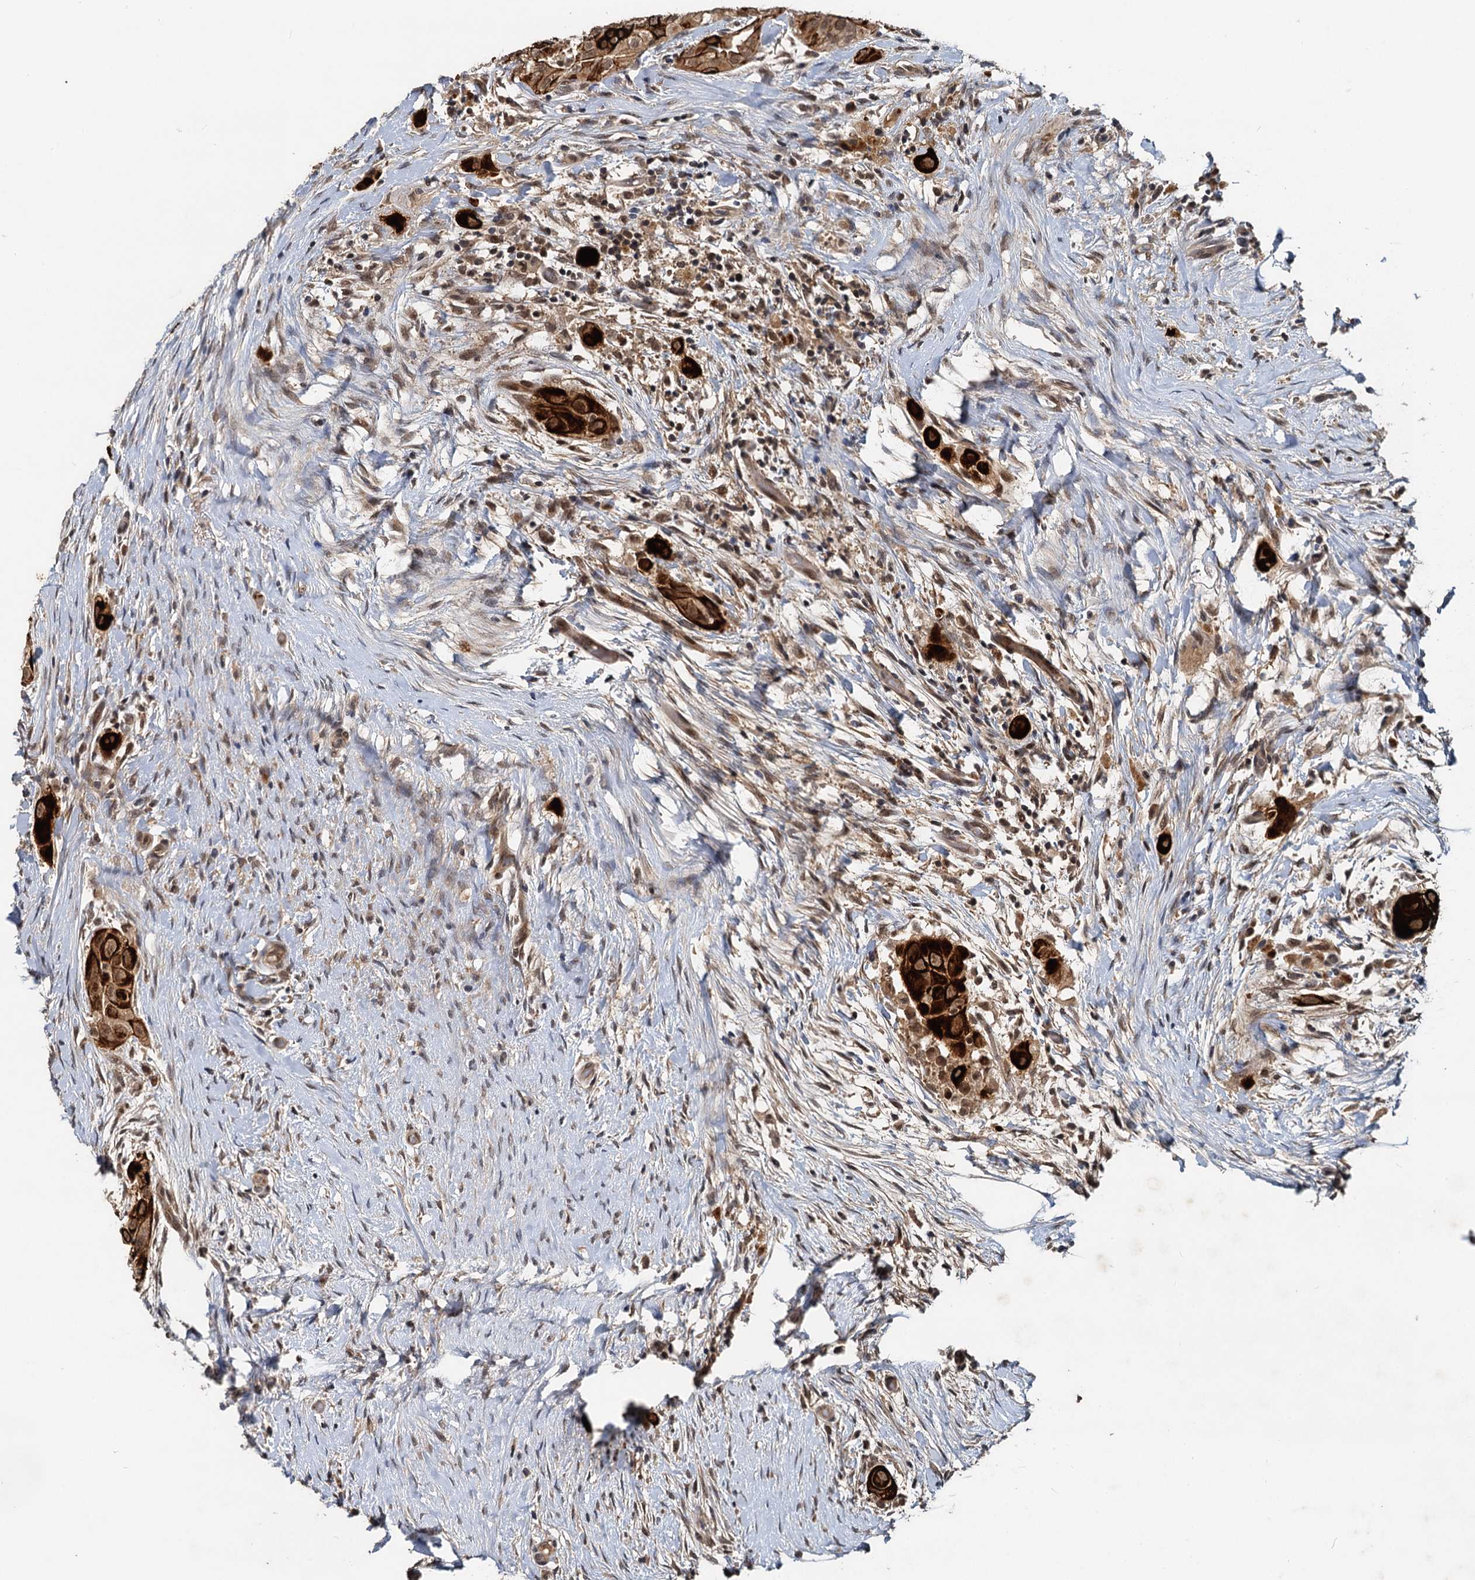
{"staining": {"intensity": "strong", "quantity": ">75%", "location": "cytoplasmic/membranous,nuclear"}, "tissue": "thyroid cancer", "cell_type": "Tumor cells", "image_type": "cancer", "snomed": [{"axis": "morphology", "description": "Papillary adenocarcinoma, NOS"}, {"axis": "topography", "description": "Thyroid gland"}], "caption": "Thyroid cancer was stained to show a protein in brown. There is high levels of strong cytoplasmic/membranous and nuclear staining in about >75% of tumor cells. The staining was performed using DAB (3,3'-diaminobenzidine), with brown indicating positive protein expression. Nuclei are stained blue with hematoxylin.", "gene": "RITA1", "patient": {"sex": "female", "age": 59}}